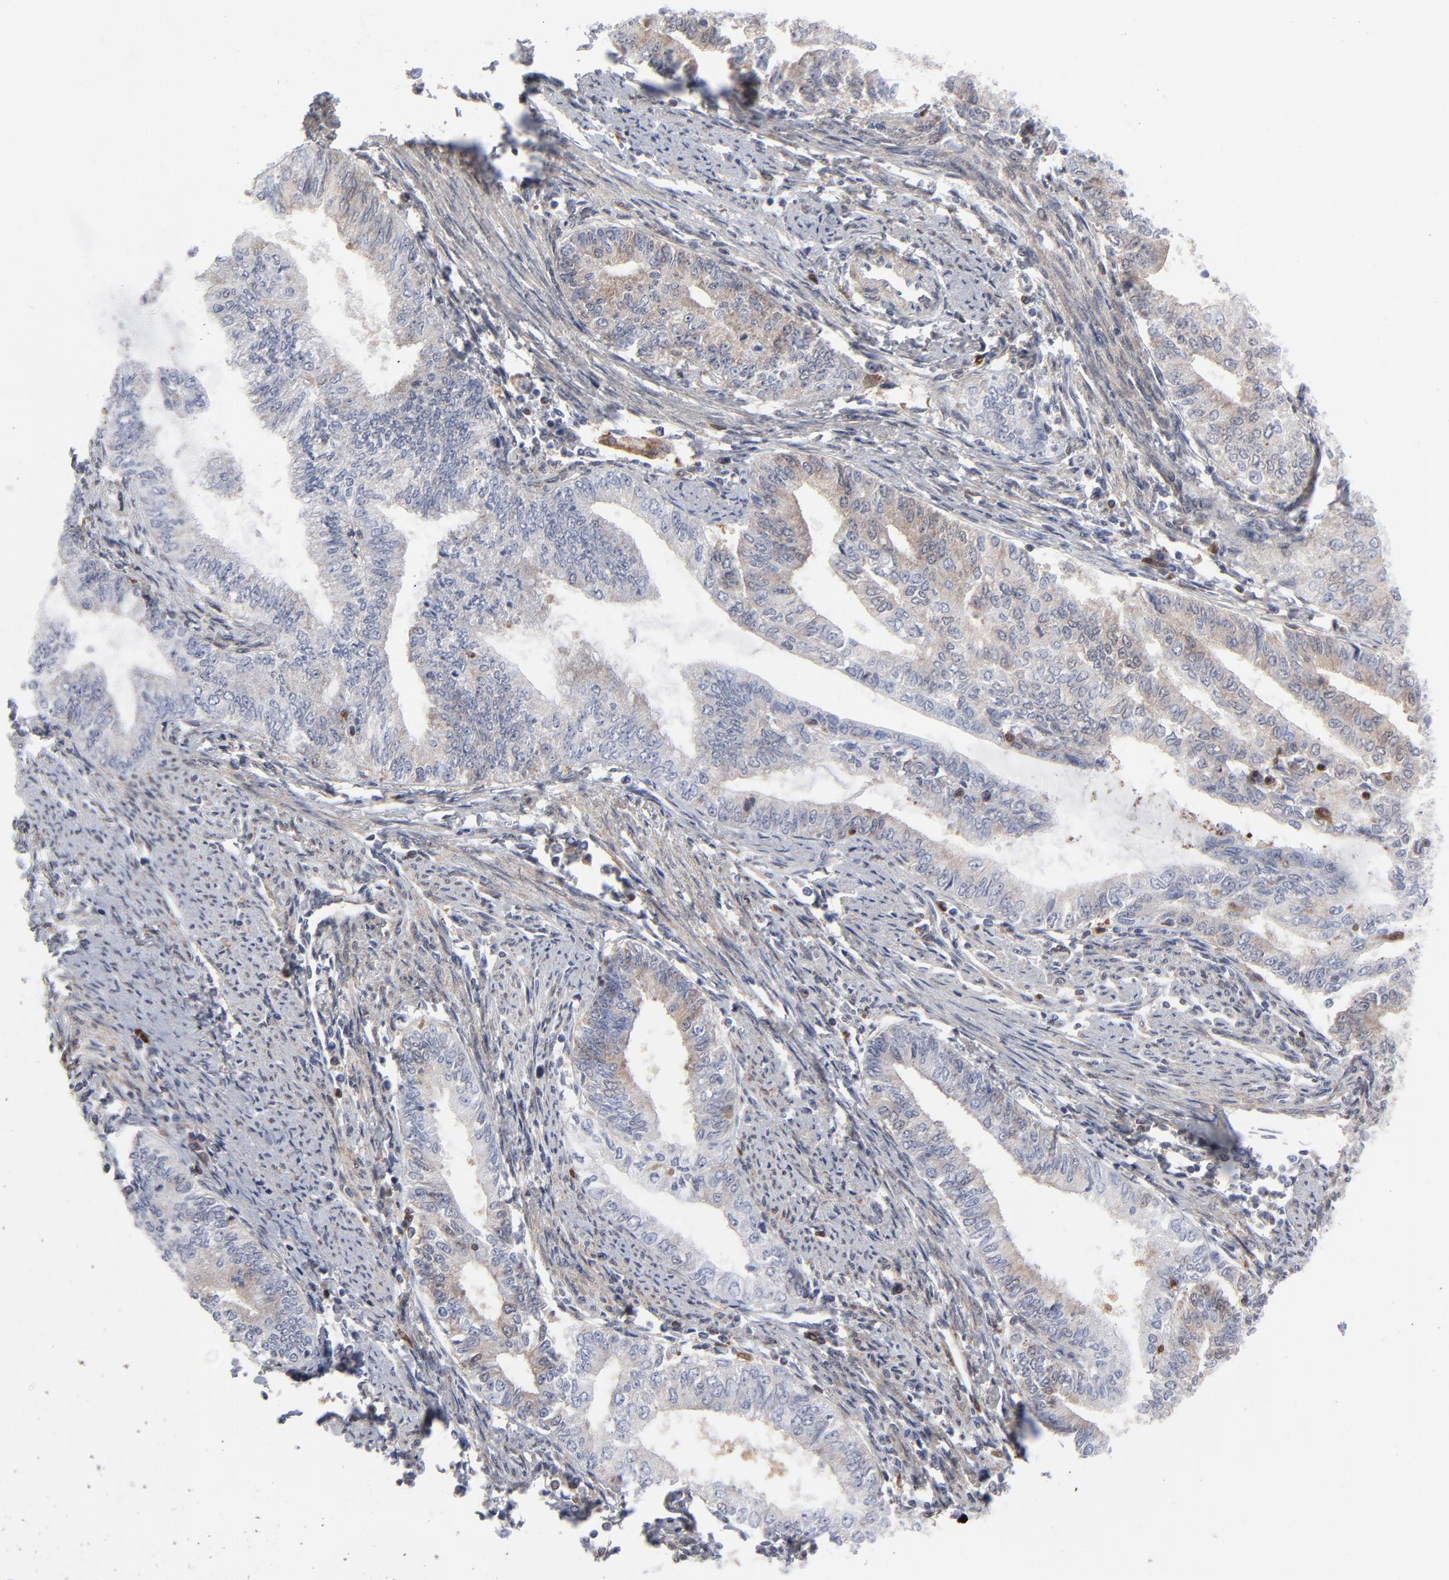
{"staining": {"intensity": "weak", "quantity": ">75%", "location": "cytoplasmic/membranous"}, "tissue": "endometrial cancer", "cell_type": "Tumor cells", "image_type": "cancer", "snomed": [{"axis": "morphology", "description": "Adenocarcinoma, NOS"}, {"axis": "topography", "description": "Endometrium"}], "caption": "Adenocarcinoma (endometrial) was stained to show a protein in brown. There is low levels of weak cytoplasmic/membranous expression in about >75% of tumor cells. The staining is performed using DAB brown chromogen to label protein expression. The nuclei are counter-stained blue using hematoxylin.", "gene": "MAP2K1", "patient": {"sex": "female", "age": 66}}